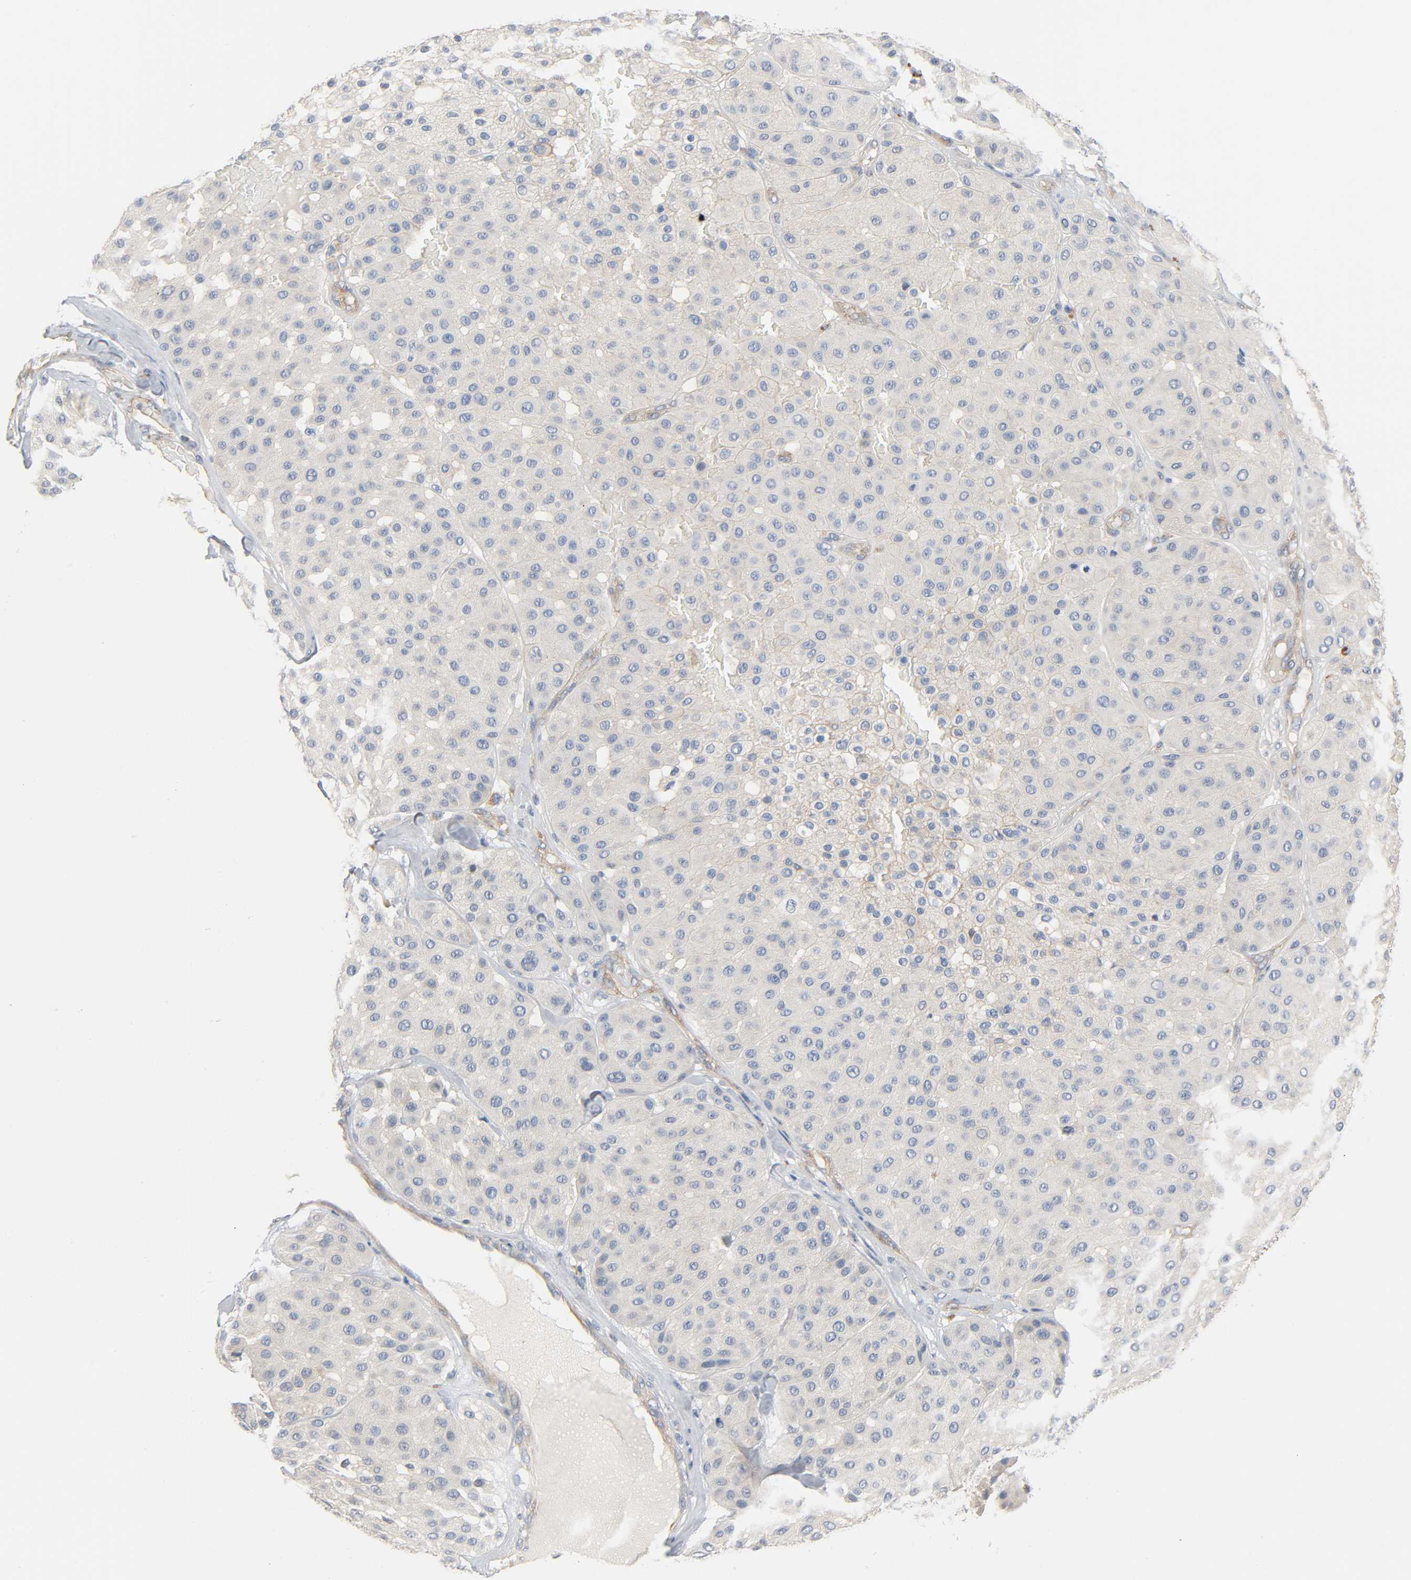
{"staining": {"intensity": "weak", "quantity": "25%-75%", "location": "cytoplasmic/membranous"}, "tissue": "melanoma", "cell_type": "Tumor cells", "image_type": "cancer", "snomed": [{"axis": "morphology", "description": "Normal tissue, NOS"}, {"axis": "morphology", "description": "Malignant melanoma, Metastatic site"}, {"axis": "topography", "description": "Skin"}], "caption": "Malignant melanoma (metastatic site) stained with DAB immunohistochemistry demonstrates low levels of weak cytoplasmic/membranous expression in approximately 25%-75% of tumor cells. Using DAB (3,3'-diaminobenzidine) (brown) and hematoxylin (blue) stains, captured at high magnification using brightfield microscopy.", "gene": "ARPC1A", "patient": {"sex": "male", "age": 41}}